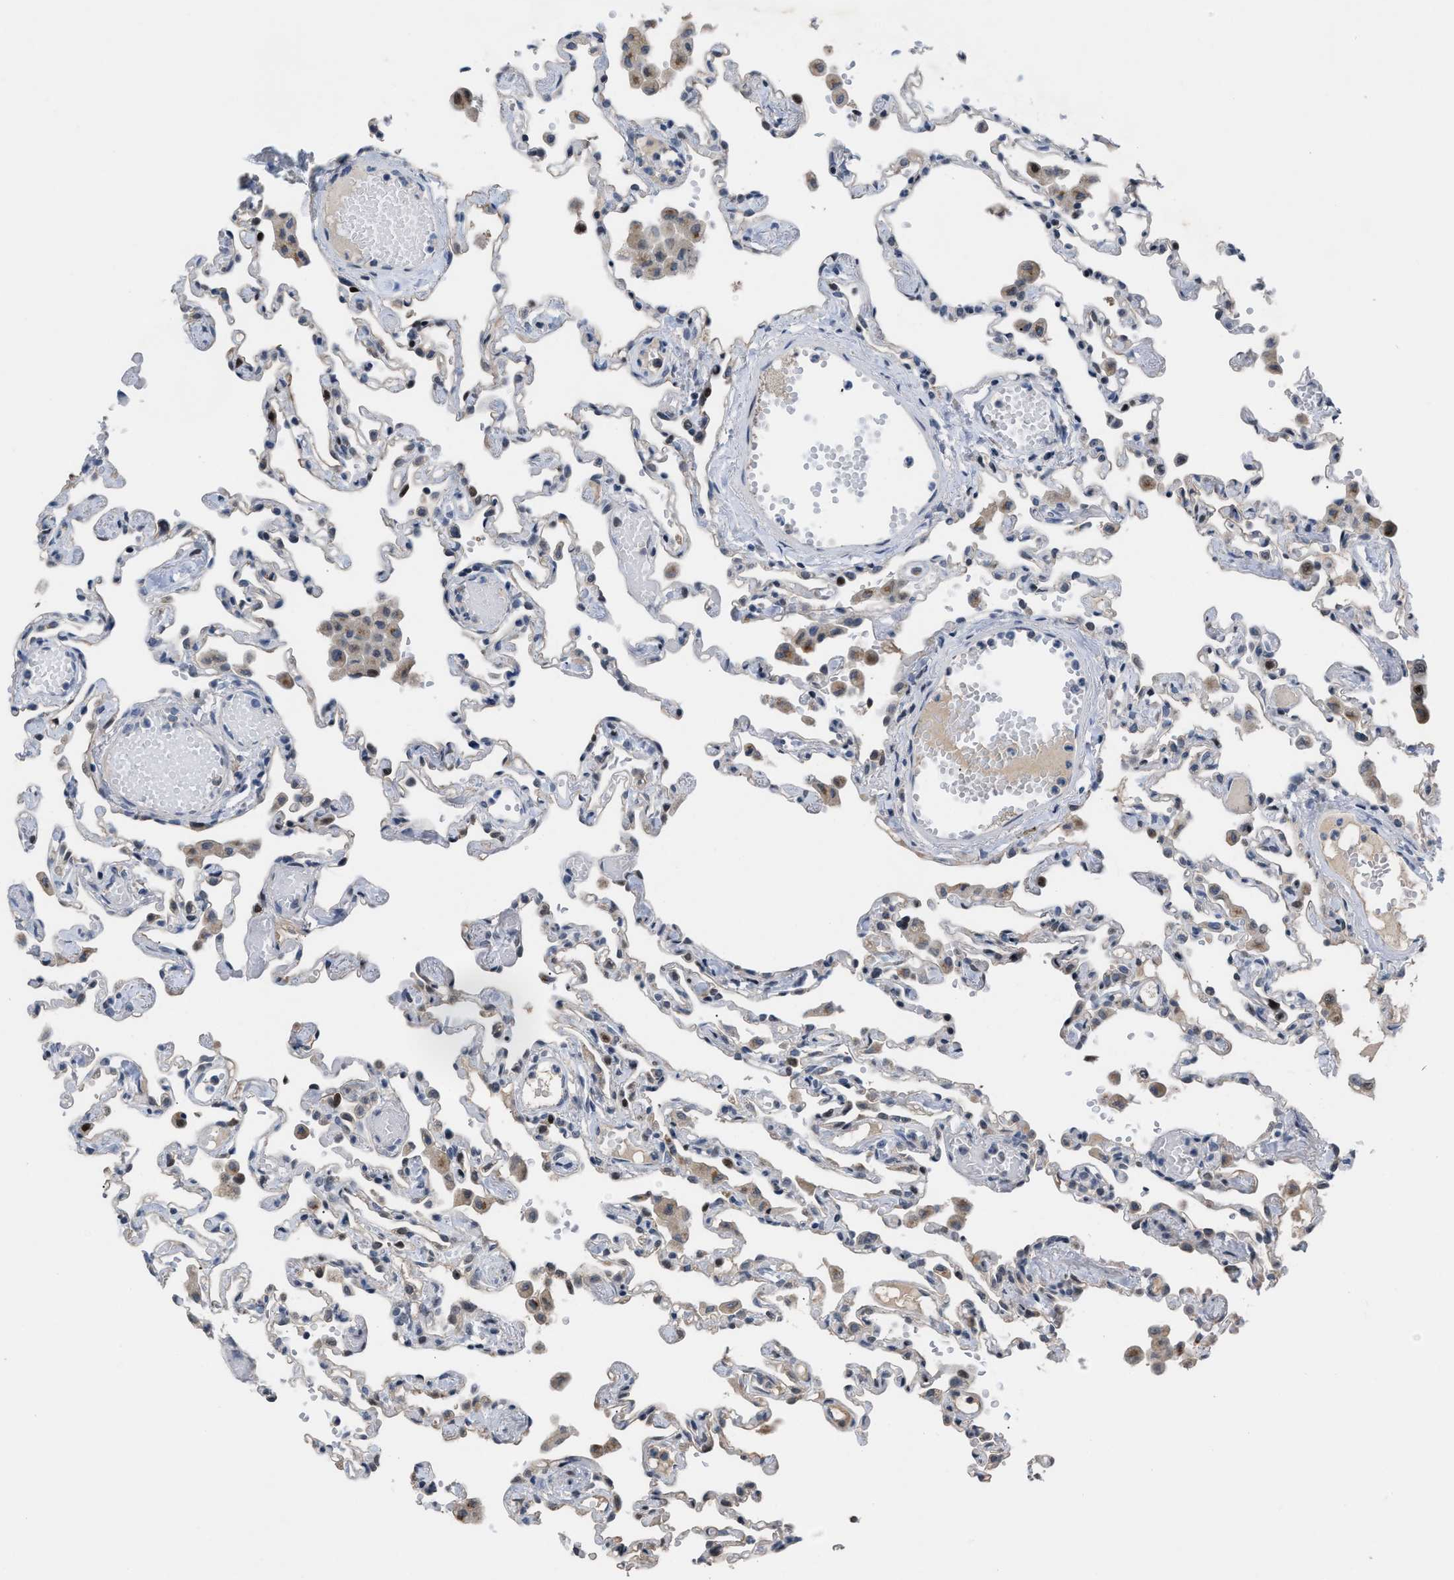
{"staining": {"intensity": "moderate", "quantity": "<25%", "location": "nuclear"}, "tissue": "lung", "cell_type": "Alveolar cells", "image_type": "normal", "snomed": [{"axis": "morphology", "description": "Normal tissue, NOS"}, {"axis": "topography", "description": "Bronchus"}, {"axis": "topography", "description": "Lung"}], "caption": "Lung stained with IHC shows moderate nuclear expression in about <25% of alveolar cells. Nuclei are stained in blue.", "gene": "SETDB1", "patient": {"sex": "female", "age": 49}}